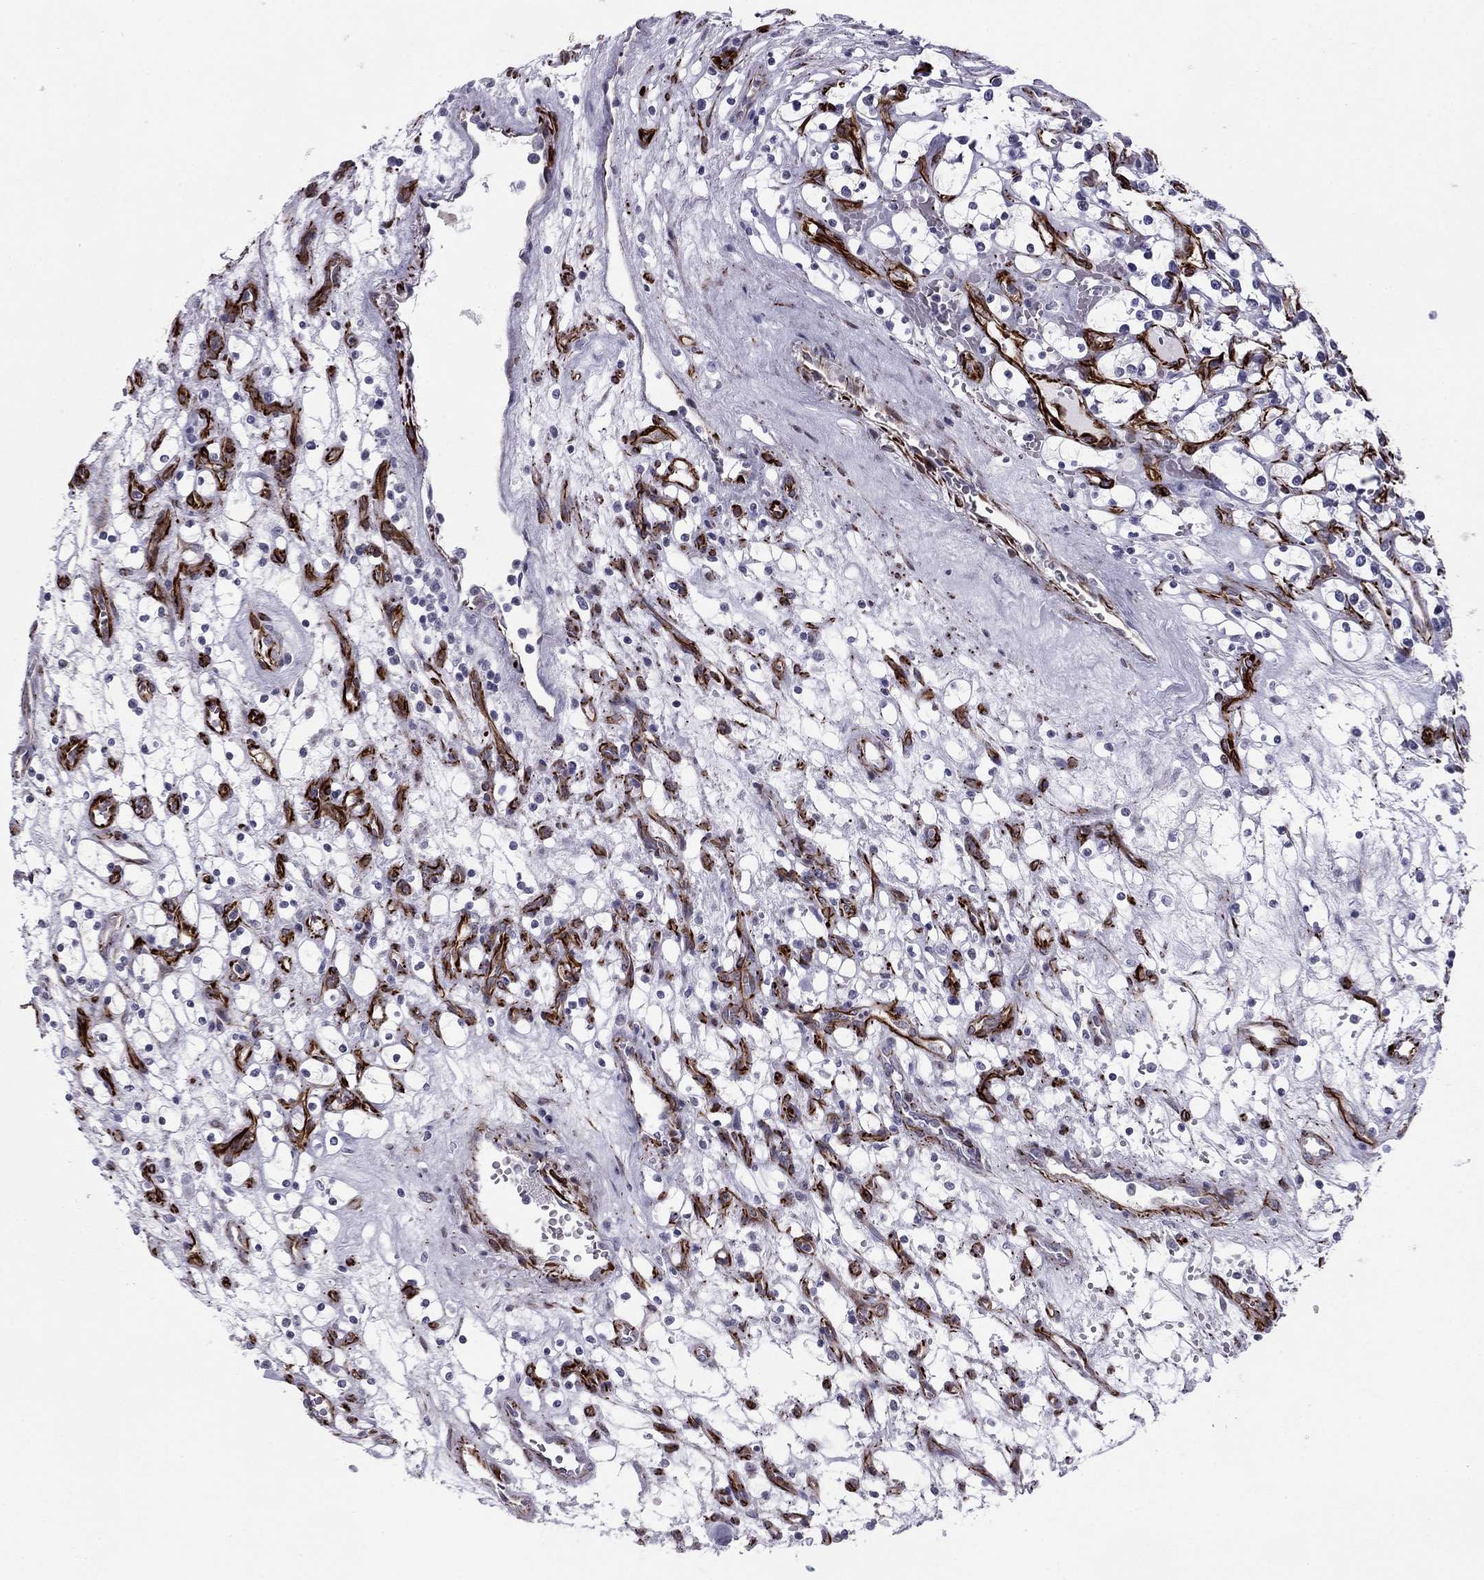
{"staining": {"intensity": "negative", "quantity": "none", "location": "none"}, "tissue": "renal cancer", "cell_type": "Tumor cells", "image_type": "cancer", "snomed": [{"axis": "morphology", "description": "Adenocarcinoma, NOS"}, {"axis": "topography", "description": "Kidney"}], "caption": "A high-resolution image shows immunohistochemistry staining of renal adenocarcinoma, which exhibits no significant expression in tumor cells. (DAB (3,3'-diaminobenzidine) immunohistochemistry with hematoxylin counter stain).", "gene": "ANKS4B", "patient": {"sex": "female", "age": 69}}